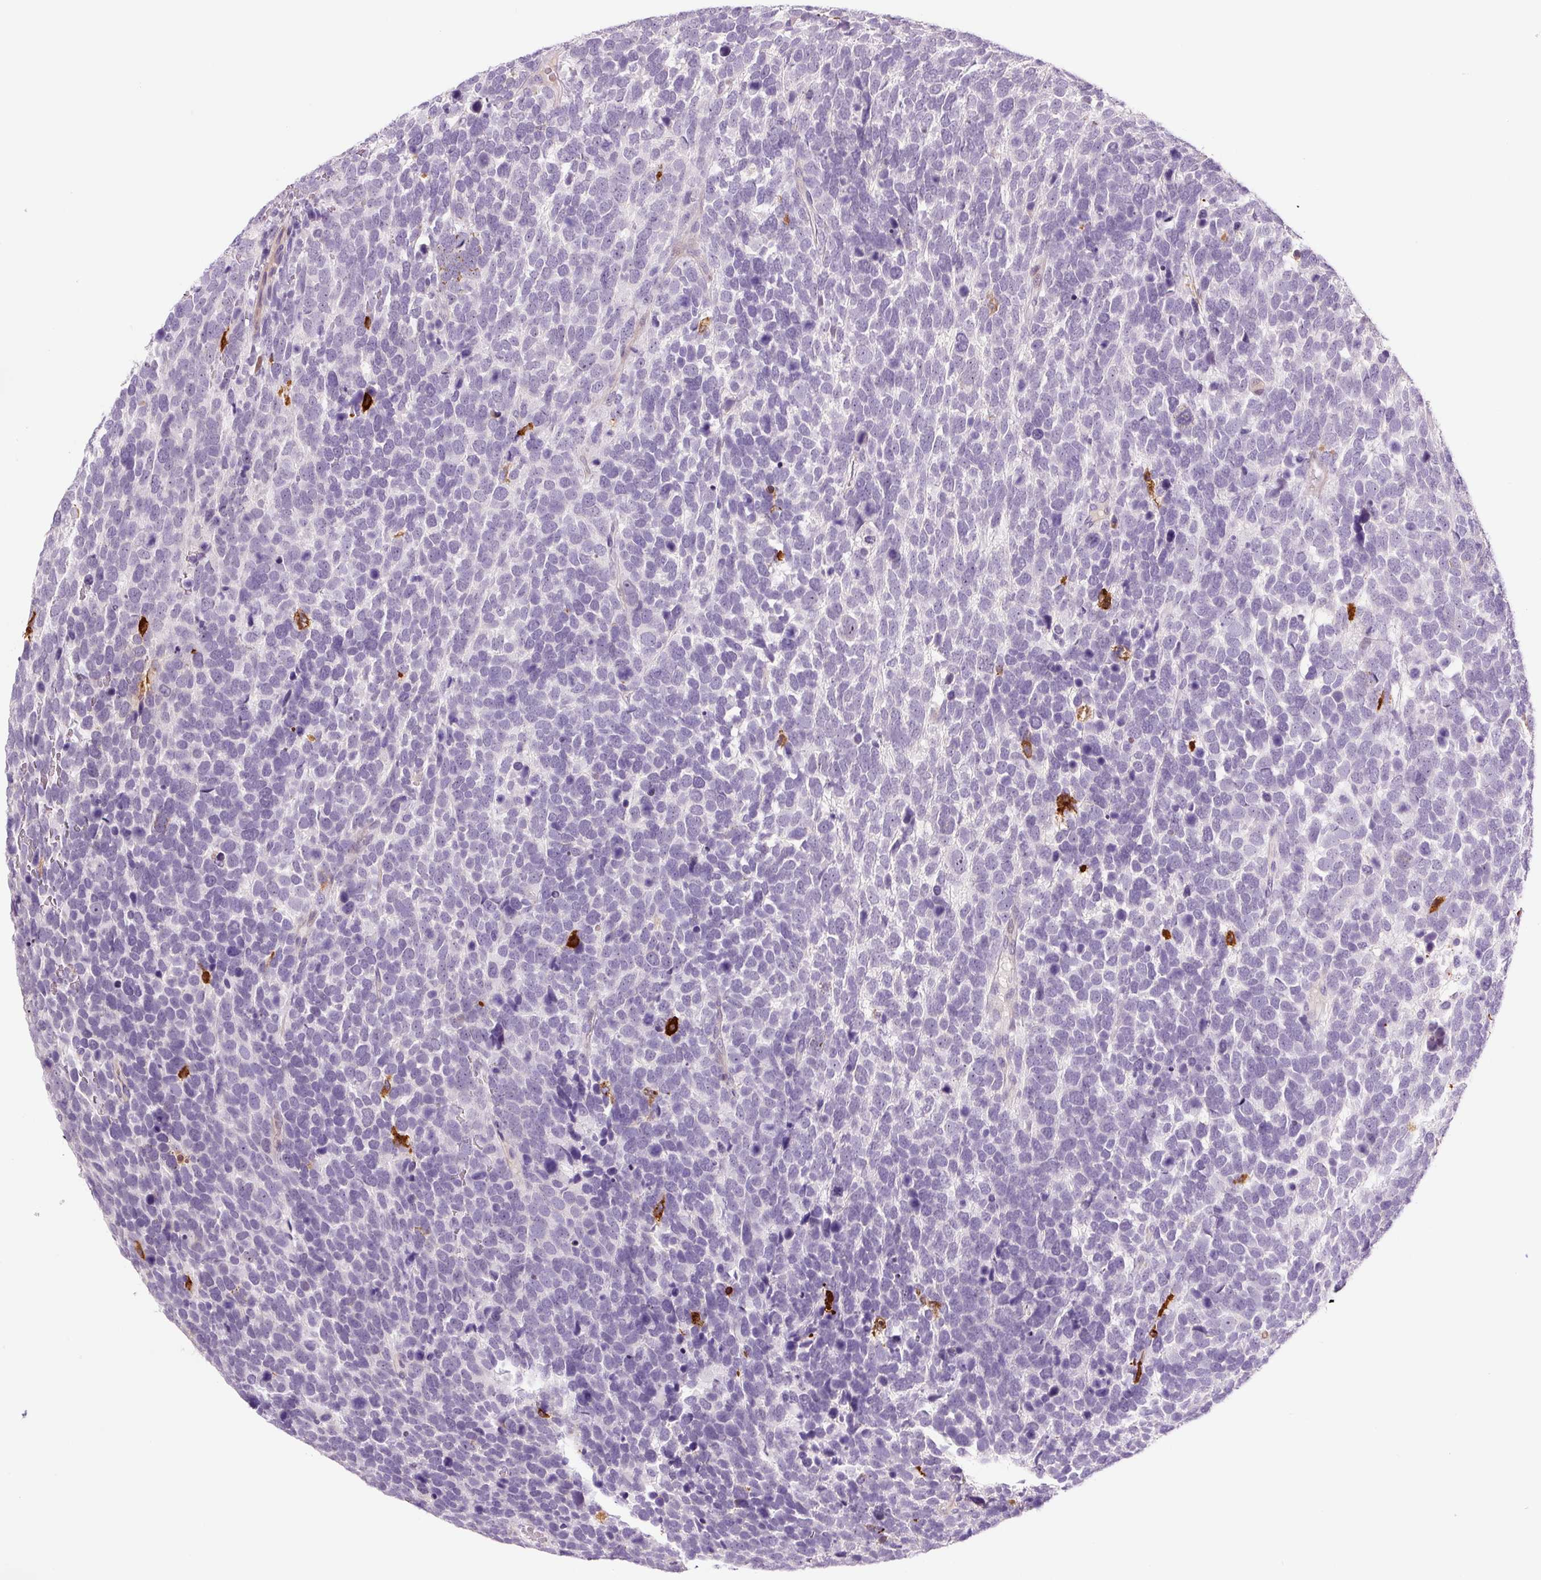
{"staining": {"intensity": "negative", "quantity": "none", "location": "none"}, "tissue": "urothelial cancer", "cell_type": "Tumor cells", "image_type": "cancer", "snomed": [{"axis": "morphology", "description": "Urothelial carcinoma, High grade"}, {"axis": "topography", "description": "Urinary bladder"}], "caption": "Immunohistochemistry (IHC) micrograph of neoplastic tissue: high-grade urothelial carcinoma stained with DAB (3,3'-diaminobenzidine) demonstrates no significant protein staining in tumor cells. (DAB immunohistochemistry visualized using brightfield microscopy, high magnification).", "gene": "FUT10", "patient": {"sex": "female", "age": 82}}